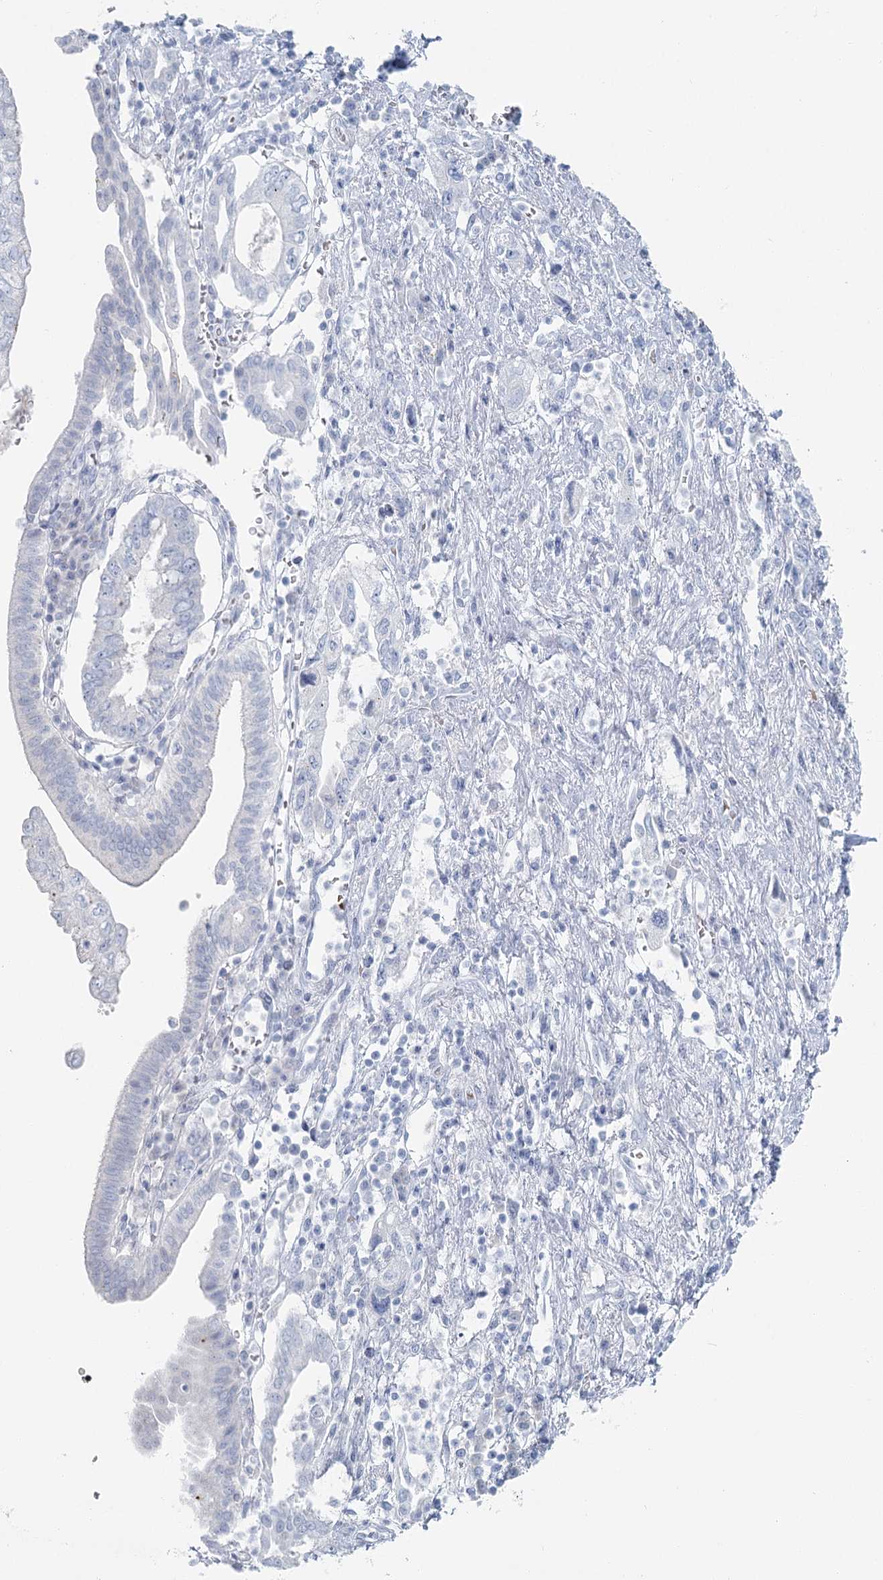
{"staining": {"intensity": "negative", "quantity": "none", "location": "none"}, "tissue": "pancreatic cancer", "cell_type": "Tumor cells", "image_type": "cancer", "snomed": [{"axis": "morphology", "description": "Adenocarcinoma, NOS"}, {"axis": "topography", "description": "Pancreas"}], "caption": "The IHC histopathology image has no significant positivity in tumor cells of adenocarcinoma (pancreatic) tissue. (DAB (3,3'-diaminobenzidine) IHC visualized using brightfield microscopy, high magnification).", "gene": "IFIT5", "patient": {"sex": "female", "age": 73}}